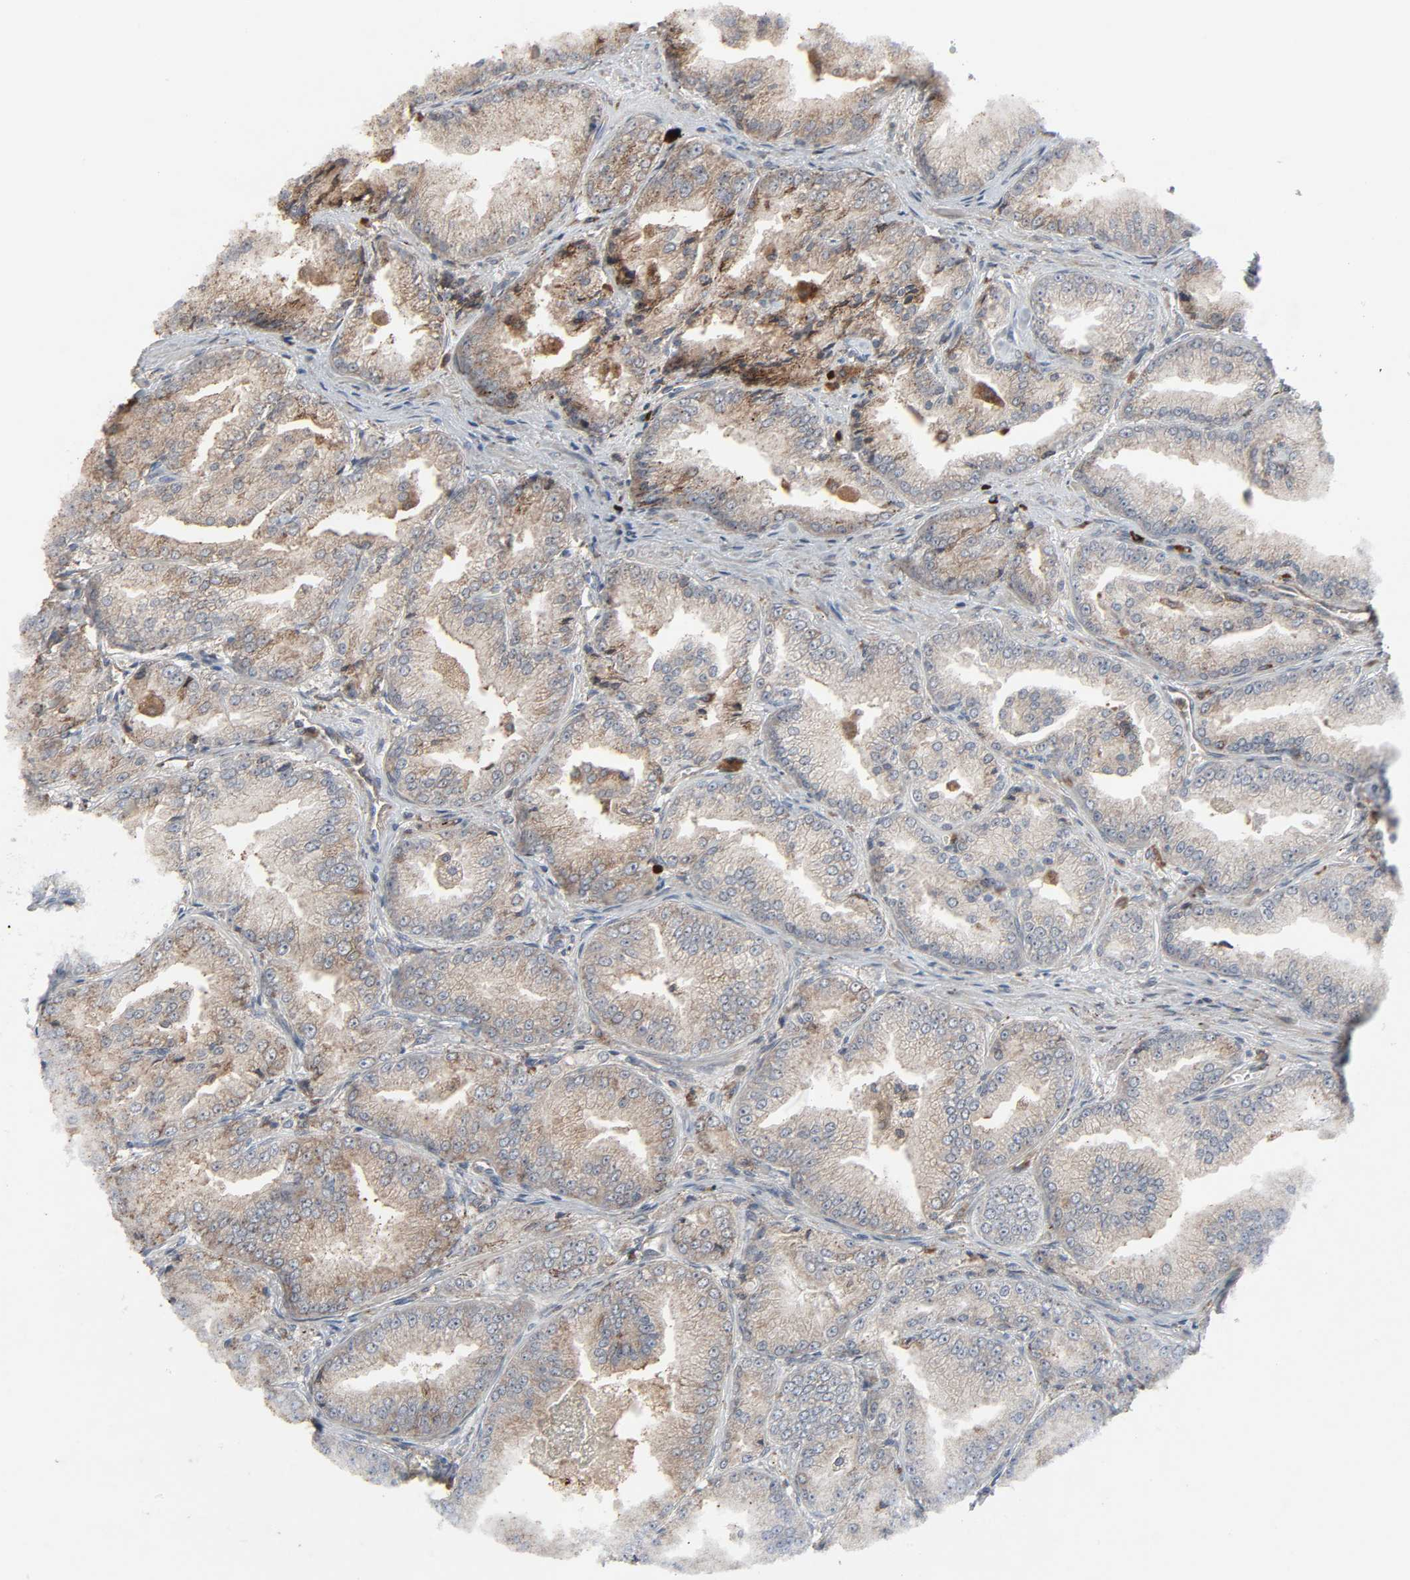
{"staining": {"intensity": "weak", "quantity": ">75%", "location": "cytoplasmic/membranous"}, "tissue": "prostate cancer", "cell_type": "Tumor cells", "image_type": "cancer", "snomed": [{"axis": "morphology", "description": "Adenocarcinoma, High grade"}, {"axis": "topography", "description": "Prostate"}], "caption": "Protein expression analysis of adenocarcinoma (high-grade) (prostate) demonstrates weak cytoplasmic/membranous expression in approximately >75% of tumor cells. (DAB (3,3'-diaminobenzidine) IHC with brightfield microscopy, high magnification).", "gene": "ADCY4", "patient": {"sex": "male", "age": 61}}